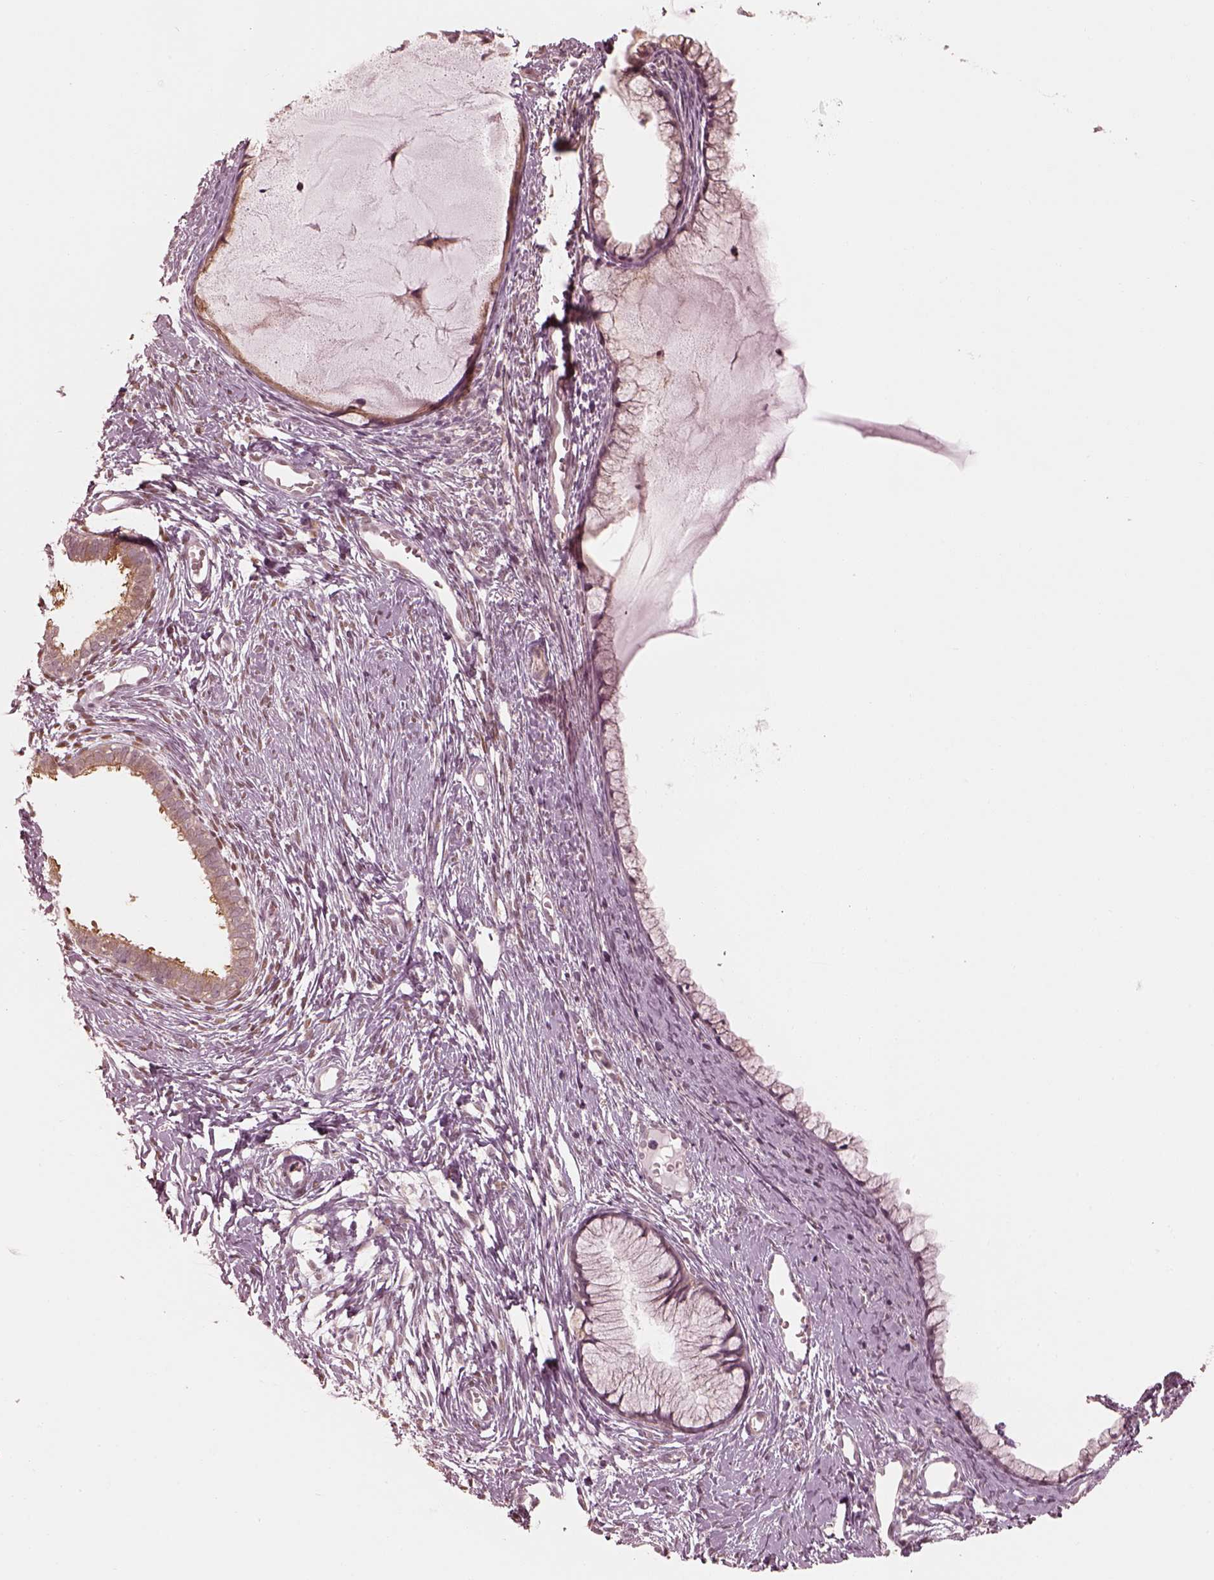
{"staining": {"intensity": "negative", "quantity": "none", "location": "none"}, "tissue": "cervix", "cell_type": "Glandular cells", "image_type": "normal", "snomed": [{"axis": "morphology", "description": "Normal tissue, NOS"}, {"axis": "topography", "description": "Cervix"}], "caption": "Glandular cells are negative for protein expression in benign human cervix. (Immunohistochemistry (ihc), brightfield microscopy, high magnification).", "gene": "IQCB1", "patient": {"sex": "female", "age": 40}}